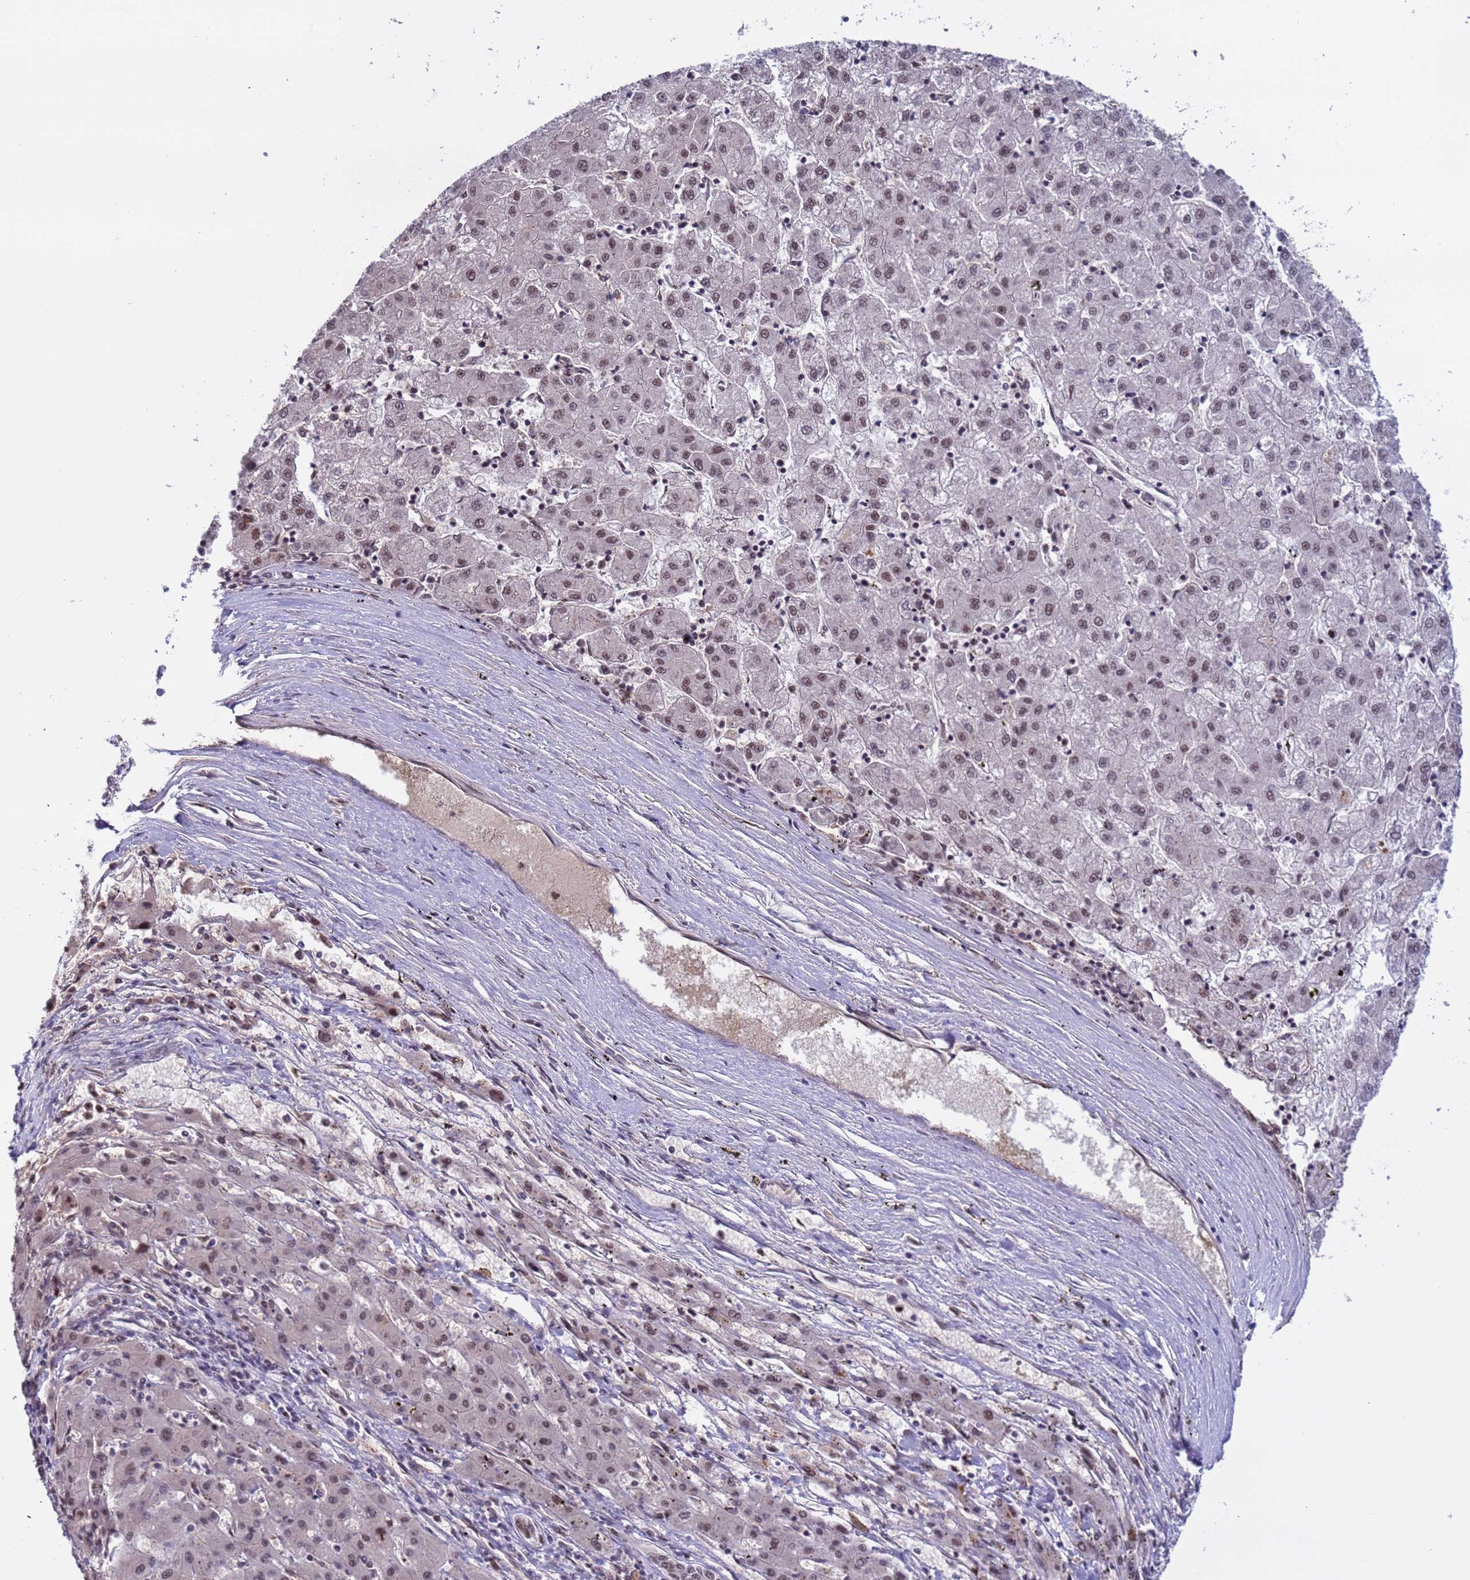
{"staining": {"intensity": "weak", "quantity": ">75%", "location": "nuclear"}, "tissue": "liver cancer", "cell_type": "Tumor cells", "image_type": "cancer", "snomed": [{"axis": "morphology", "description": "Carcinoma, Hepatocellular, NOS"}, {"axis": "topography", "description": "Liver"}], "caption": "Human liver cancer (hepatocellular carcinoma) stained with a brown dye demonstrates weak nuclear positive staining in approximately >75% of tumor cells.", "gene": "SRRT", "patient": {"sex": "male", "age": 72}}